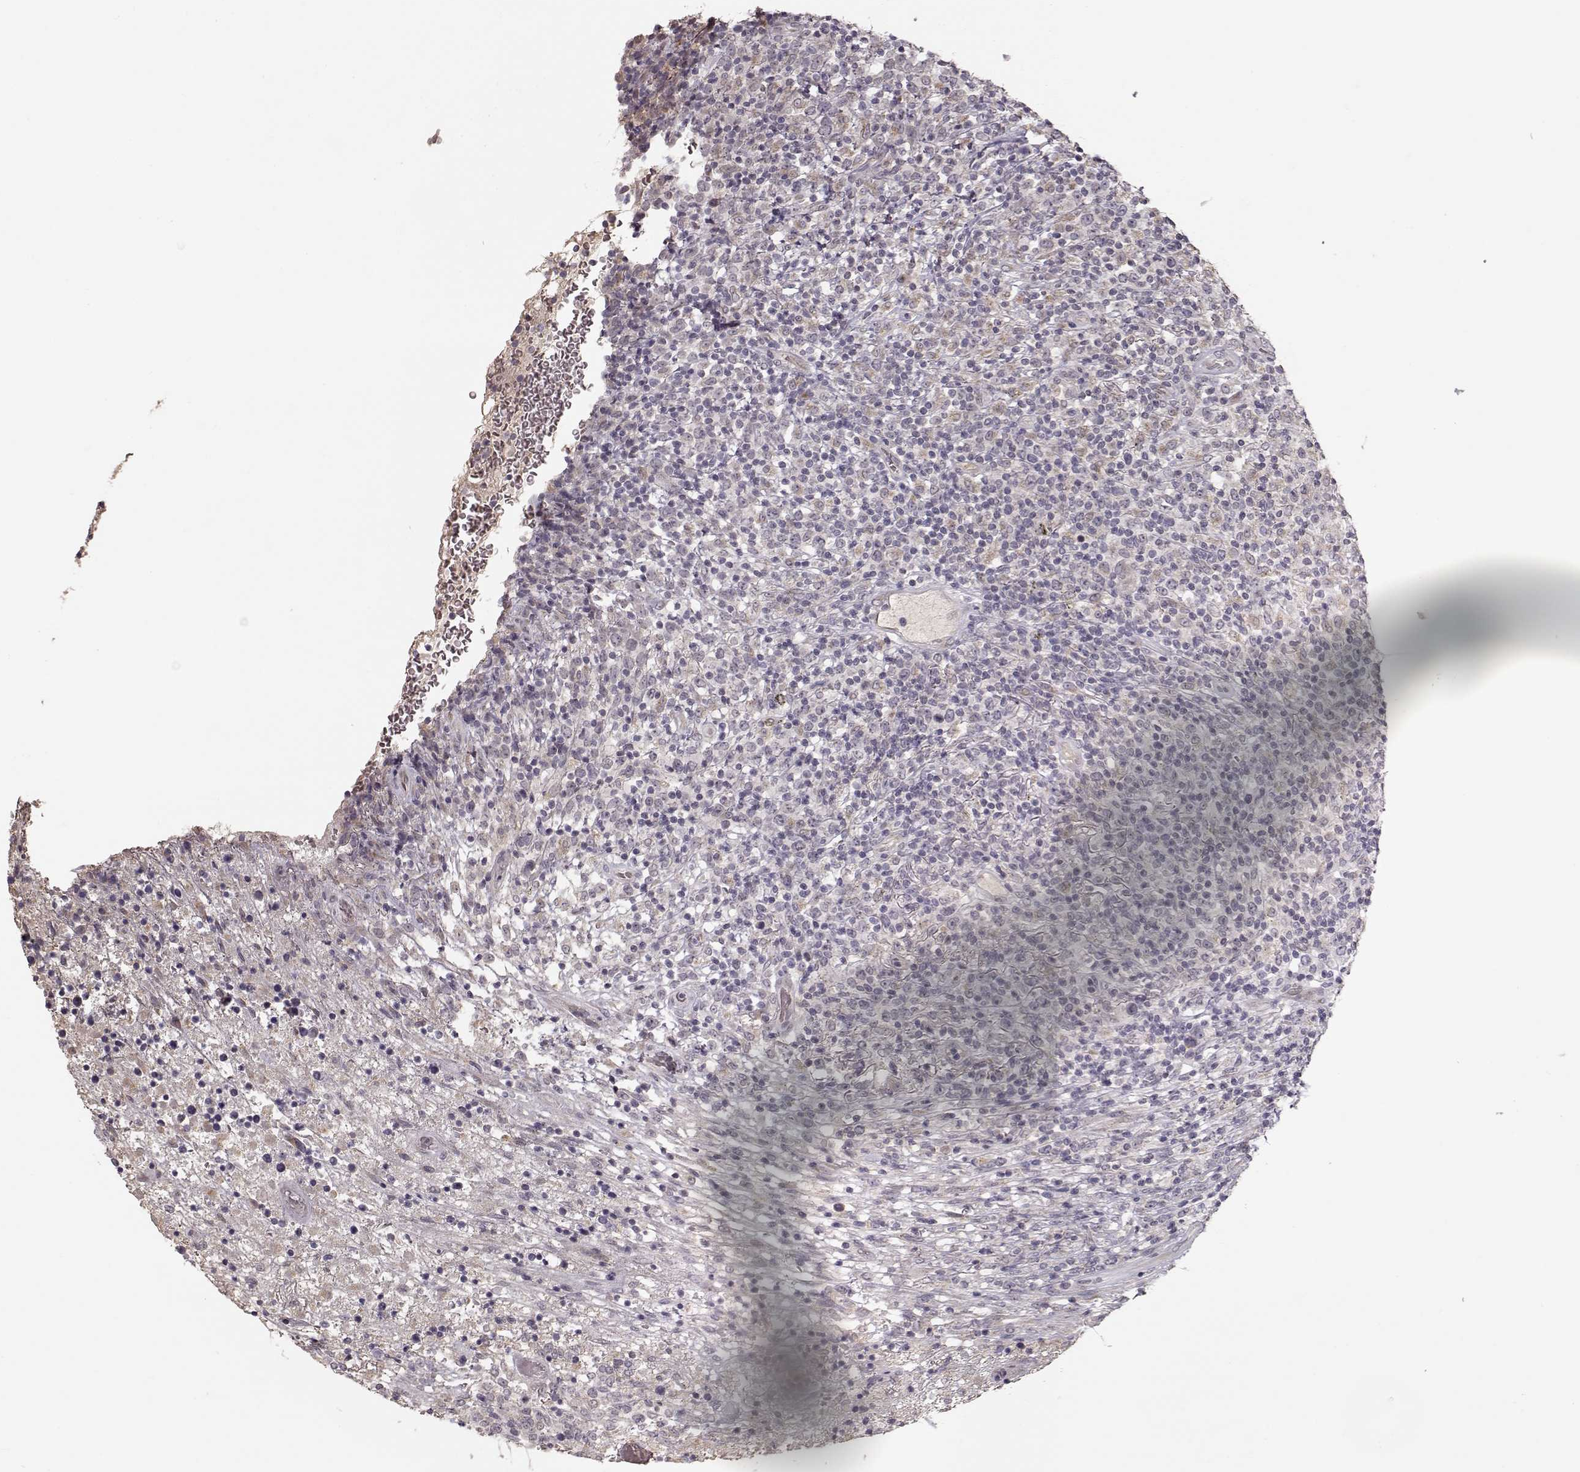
{"staining": {"intensity": "negative", "quantity": "none", "location": "none"}, "tissue": "lymphoma", "cell_type": "Tumor cells", "image_type": "cancer", "snomed": [{"axis": "morphology", "description": "Malignant lymphoma, non-Hodgkin's type, High grade"}, {"axis": "topography", "description": "Lung"}], "caption": "High power microscopy image of an immunohistochemistry (IHC) photomicrograph of lymphoma, revealing no significant expression in tumor cells.", "gene": "PNMT", "patient": {"sex": "male", "age": 79}}